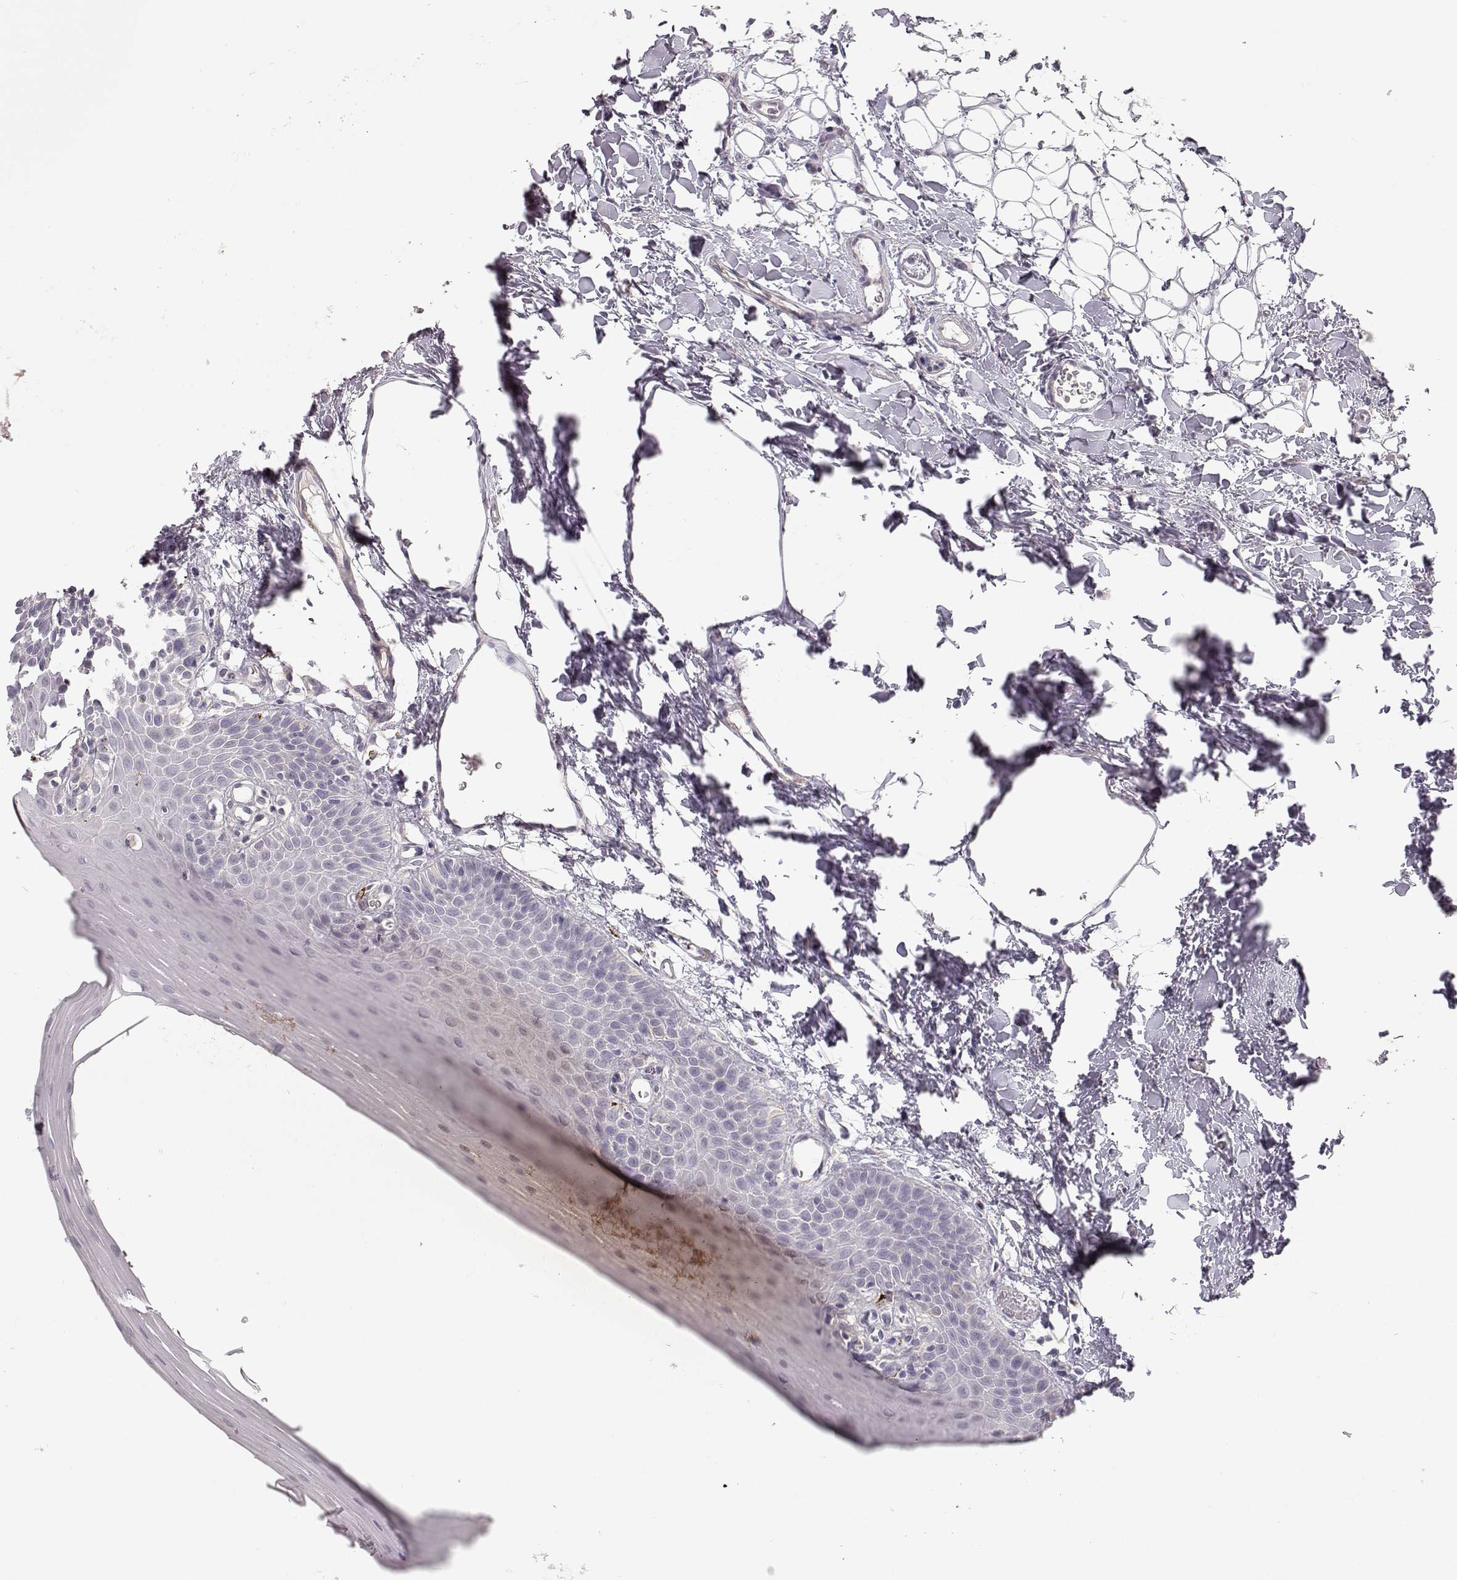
{"staining": {"intensity": "negative", "quantity": "none", "location": "none"}, "tissue": "oral mucosa", "cell_type": "Squamous epithelial cells", "image_type": "normal", "snomed": [{"axis": "morphology", "description": "Normal tissue, NOS"}, {"axis": "topography", "description": "Oral tissue"}], "caption": "IHC photomicrograph of normal human oral mucosa stained for a protein (brown), which exhibits no positivity in squamous epithelial cells.", "gene": "ARHGAP8", "patient": {"sex": "male", "age": 81}}